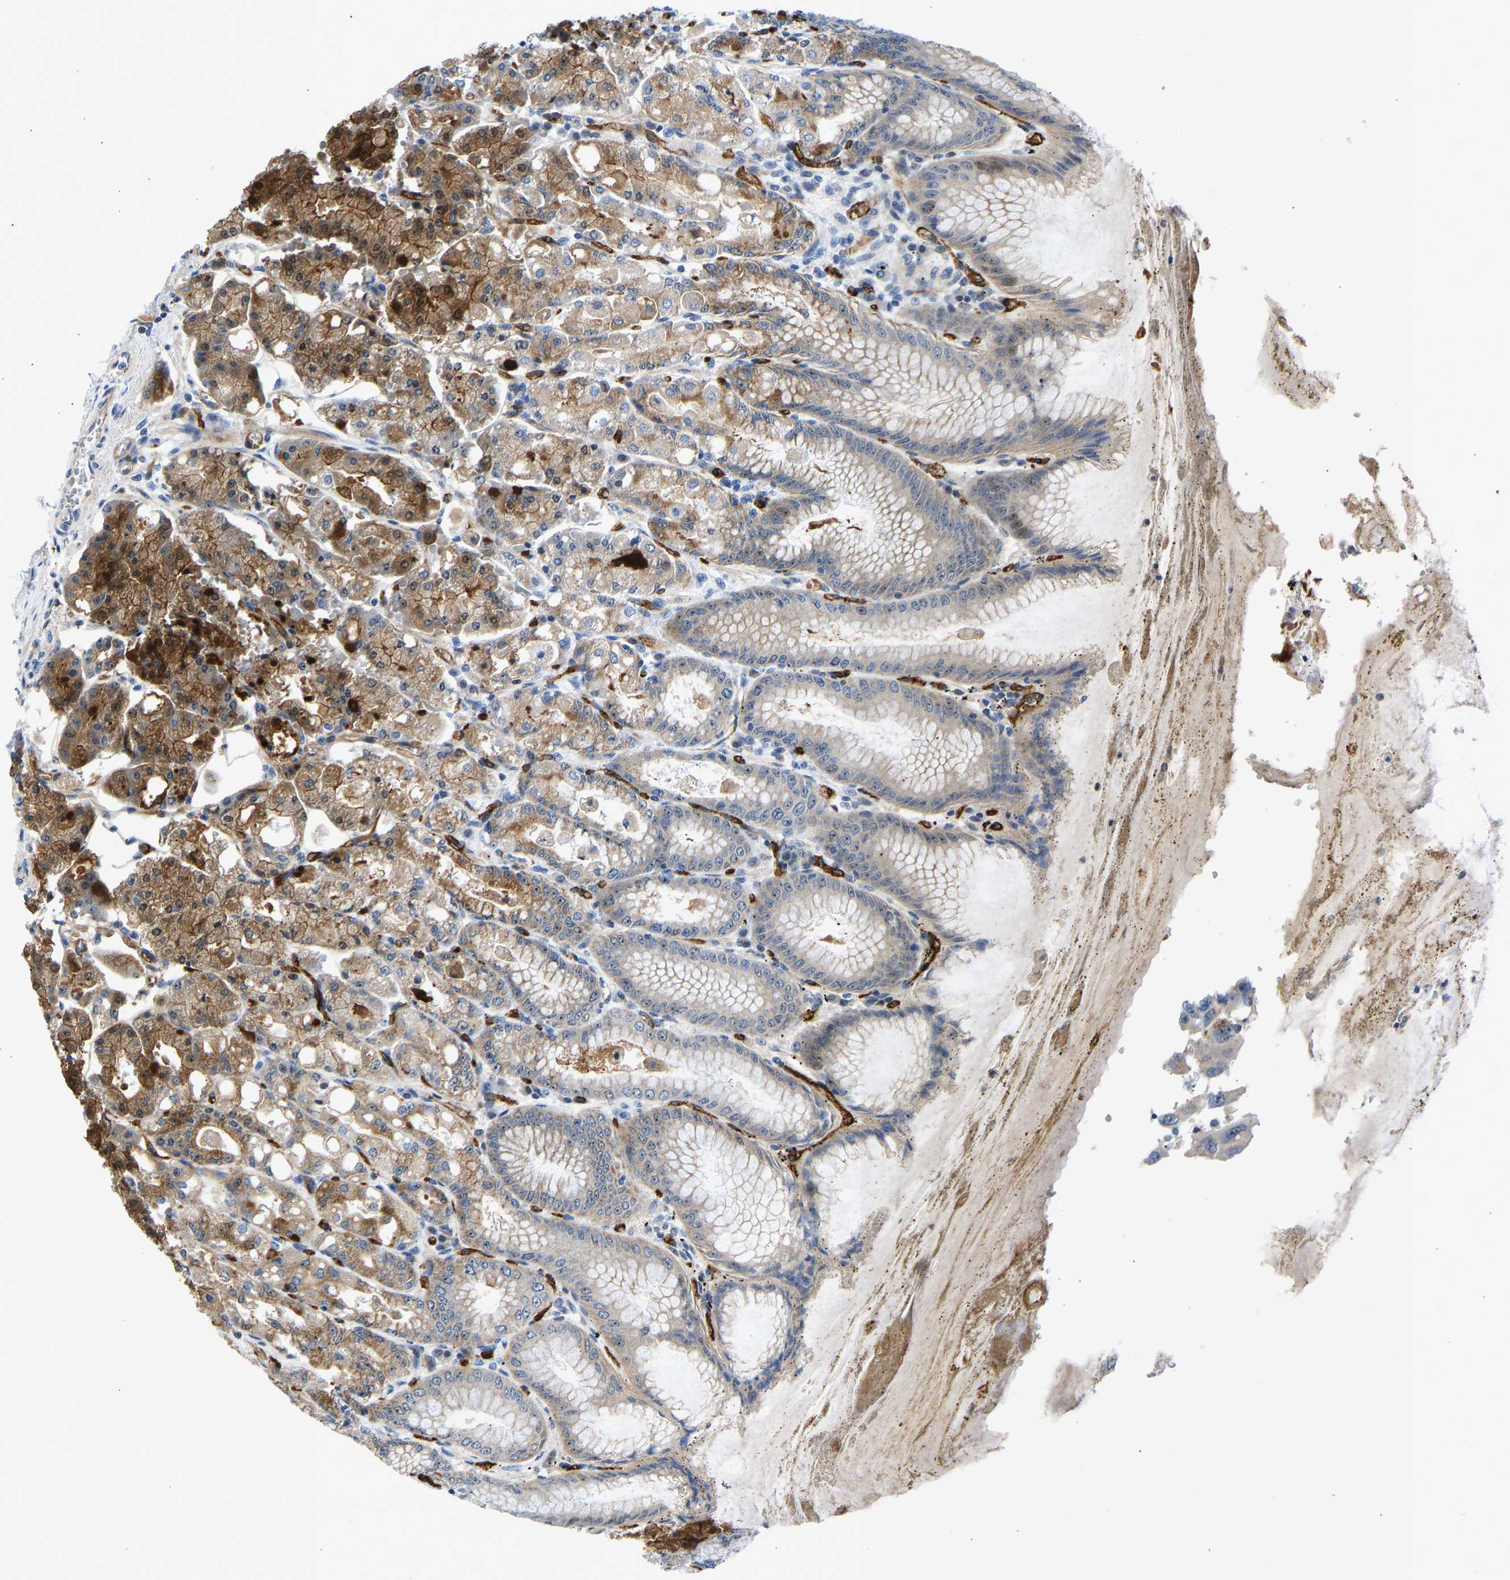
{"staining": {"intensity": "moderate", "quantity": ">75%", "location": "cytoplasmic/membranous,nuclear"}, "tissue": "stomach", "cell_type": "Glandular cells", "image_type": "normal", "snomed": [{"axis": "morphology", "description": "Normal tissue, NOS"}, {"axis": "topography", "description": "Stomach, lower"}], "caption": "The immunohistochemical stain shows moderate cytoplasmic/membranous,nuclear expression in glandular cells of unremarkable stomach. (IHC, brightfield microscopy, high magnification).", "gene": "RESF1", "patient": {"sex": "male", "age": 71}}